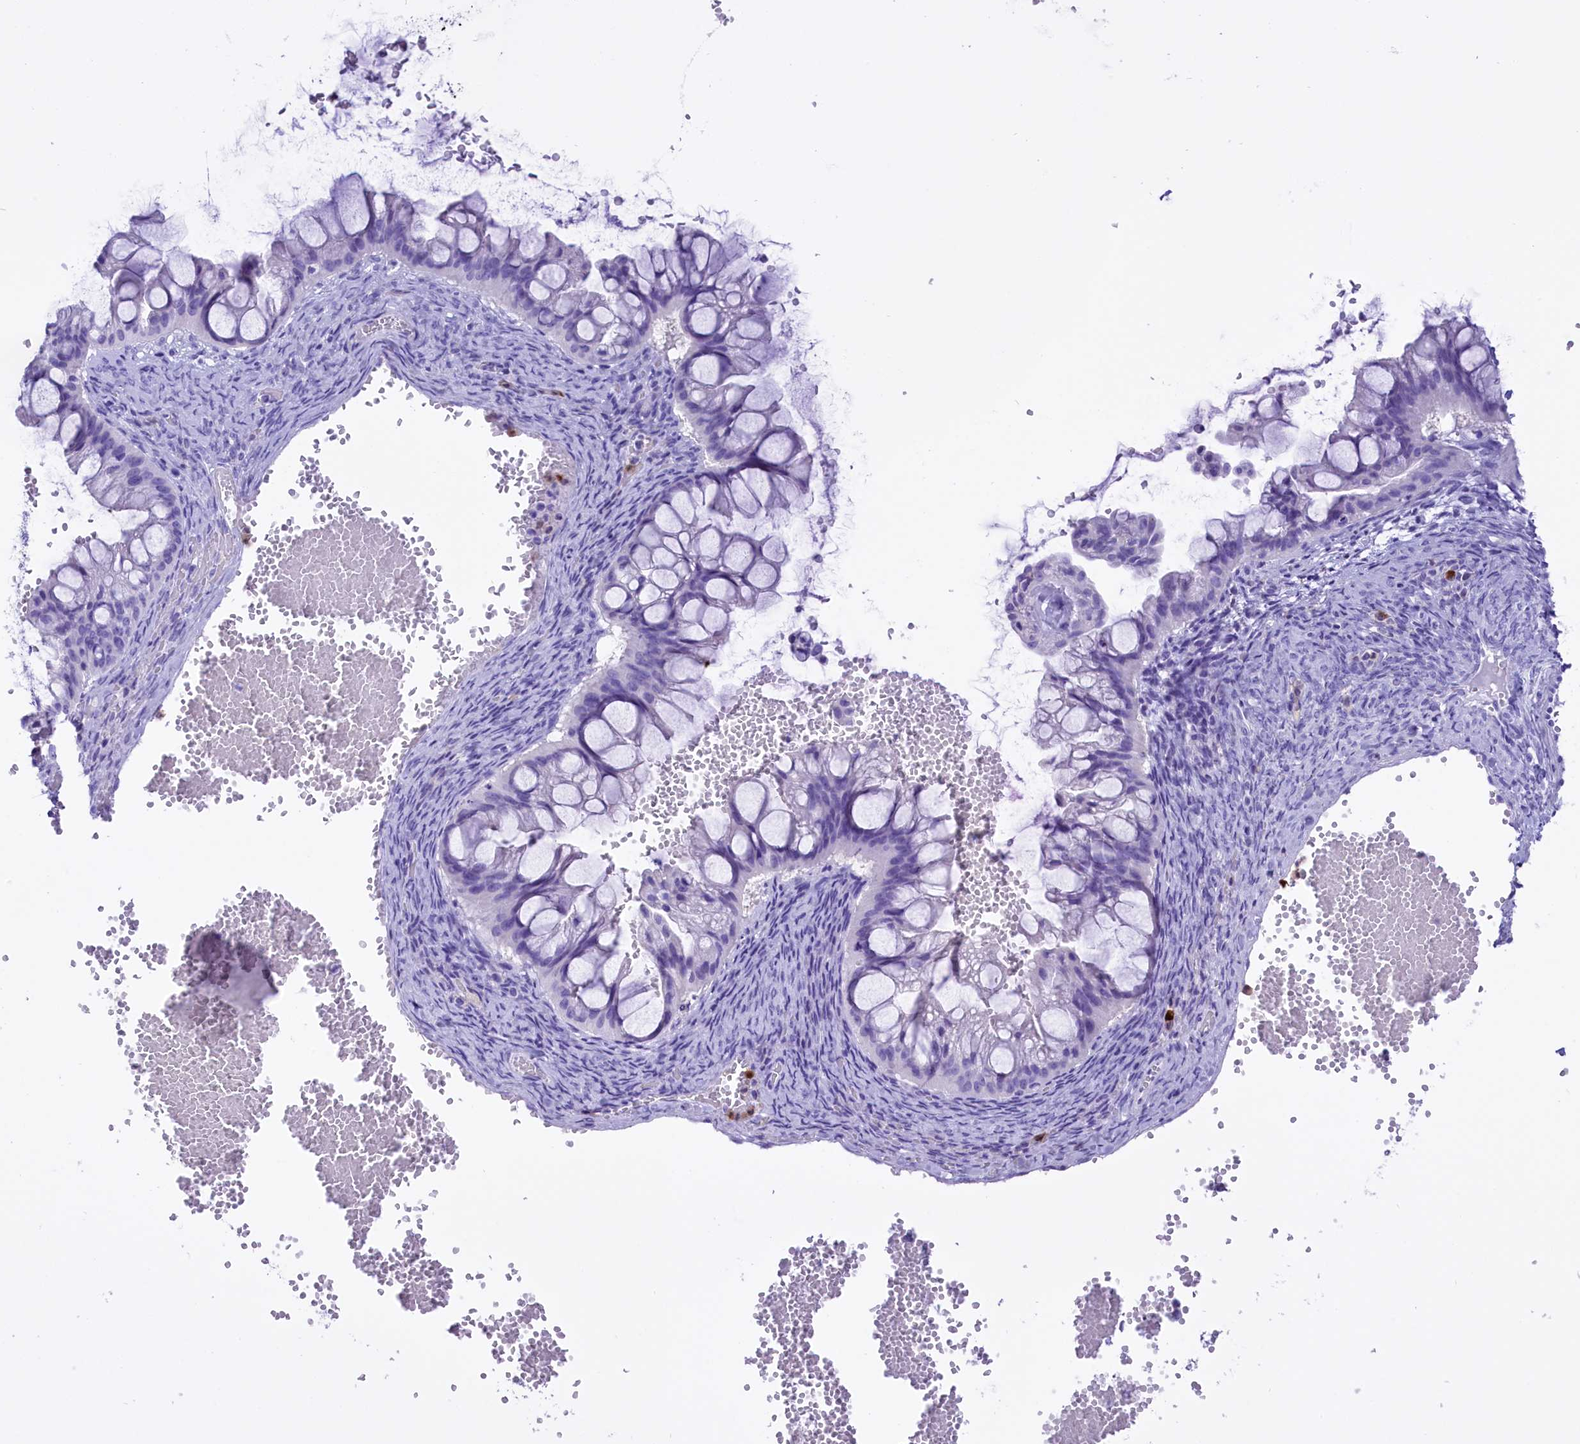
{"staining": {"intensity": "negative", "quantity": "none", "location": "none"}, "tissue": "ovarian cancer", "cell_type": "Tumor cells", "image_type": "cancer", "snomed": [{"axis": "morphology", "description": "Cystadenocarcinoma, mucinous, NOS"}, {"axis": "topography", "description": "Ovary"}], "caption": "A high-resolution histopathology image shows immunohistochemistry staining of ovarian mucinous cystadenocarcinoma, which demonstrates no significant expression in tumor cells. The staining is performed using DAB brown chromogen with nuclei counter-stained in using hematoxylin.", "gene": "CLC", "patient": {"sex": "female", "age": 73}}